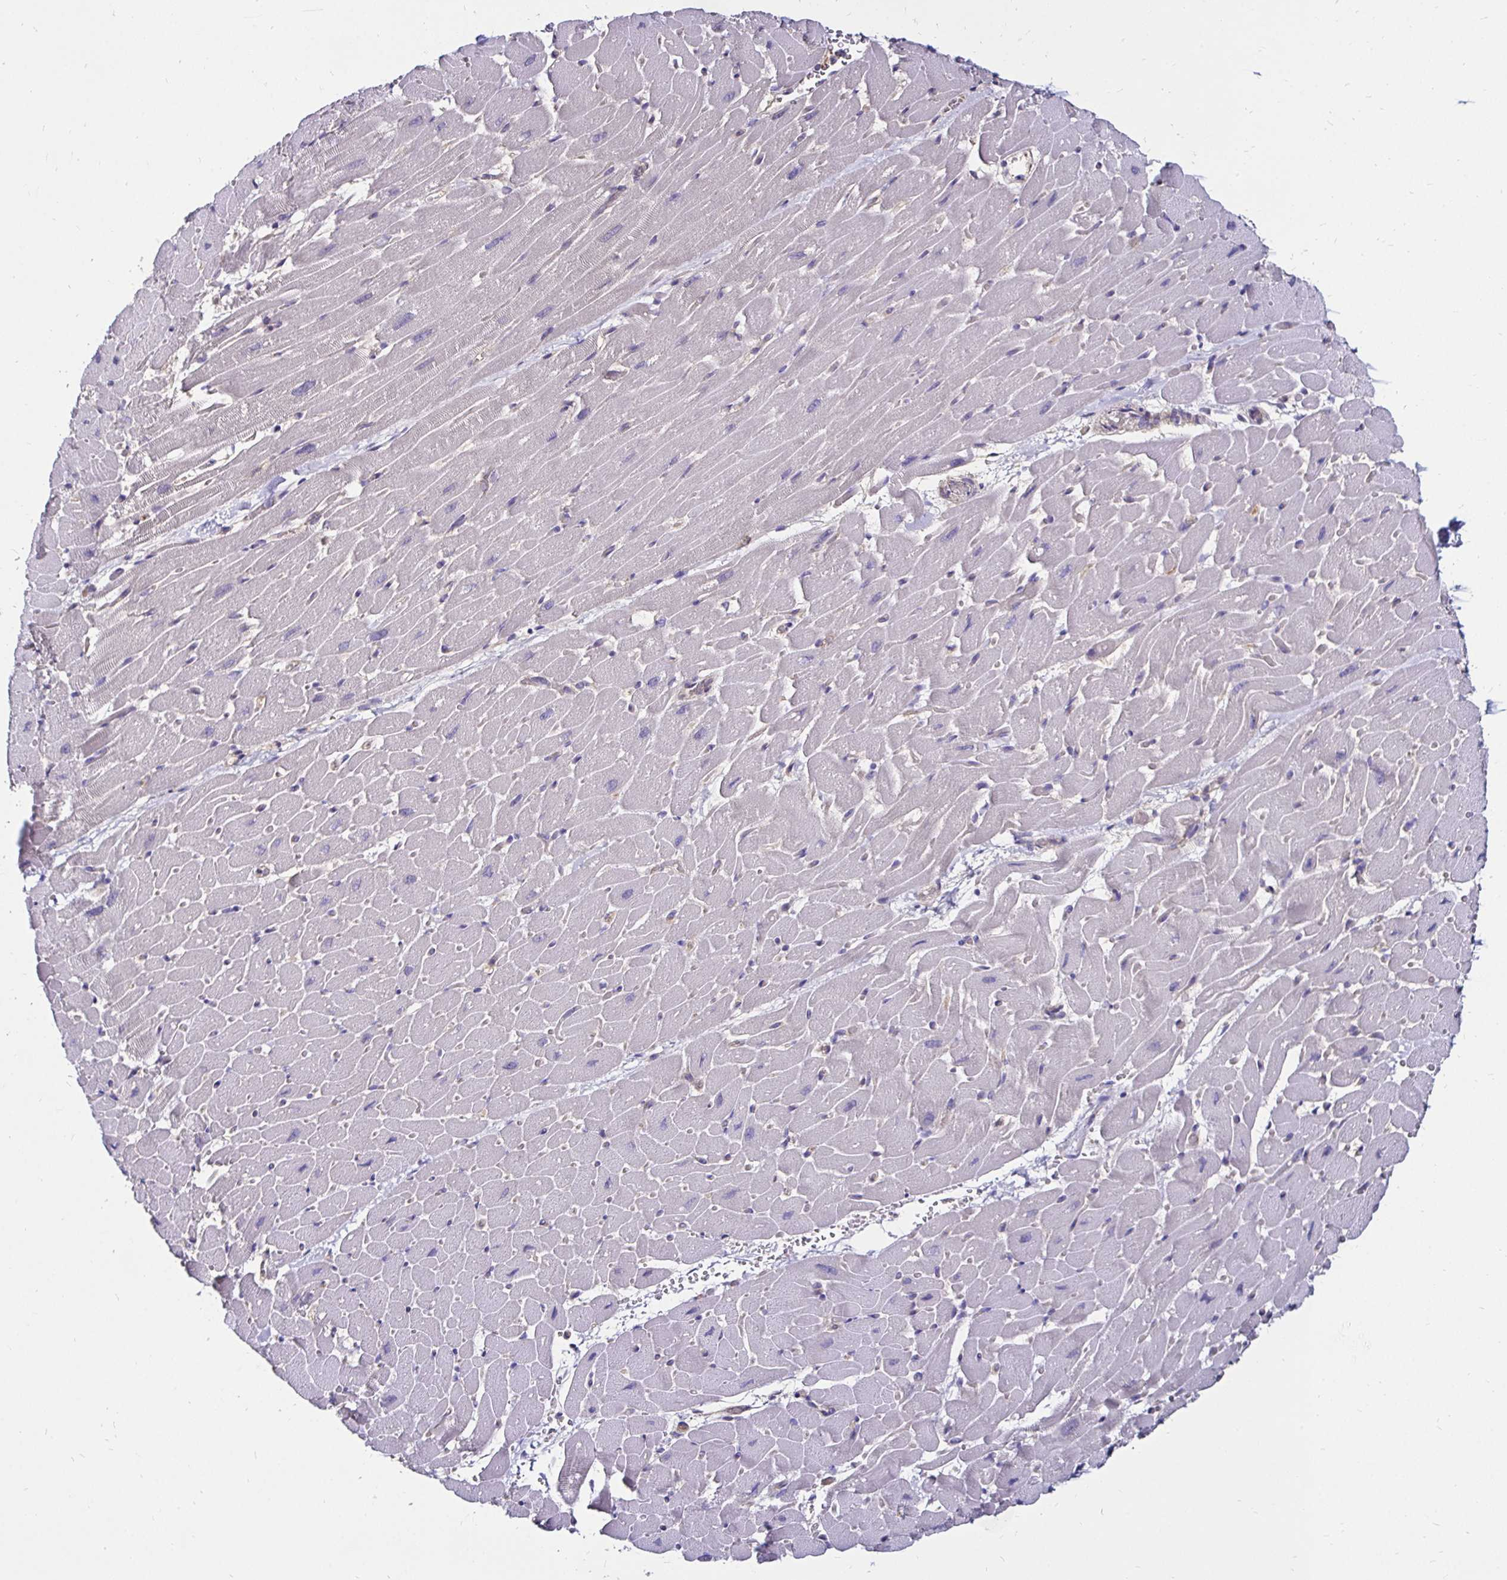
{"staining": {"intensity": "negative", "quantity": "none", "location": "none"}, "tissue": "heart muscle", "cell_type": "Cardiomyocytes", "image_type": "normal", "snomed": [{"axis": "morphology", "description": "Normal tissue, NOS"}, {"axis": "topography", "description": "Heart"}], "caption": "Immunohistochemical staining of normal human heart muscle exhibits no significant expression in cardiomyocytes. The staining was performed using DAB (3,3'-diaminobenzidine) to visualize the protein expression in brown, while the nuclei were stained in blue with hematoxylin (Magnification: 20x).", "gene": "TXN", "patient": {"sex": "male", "age": 37}}